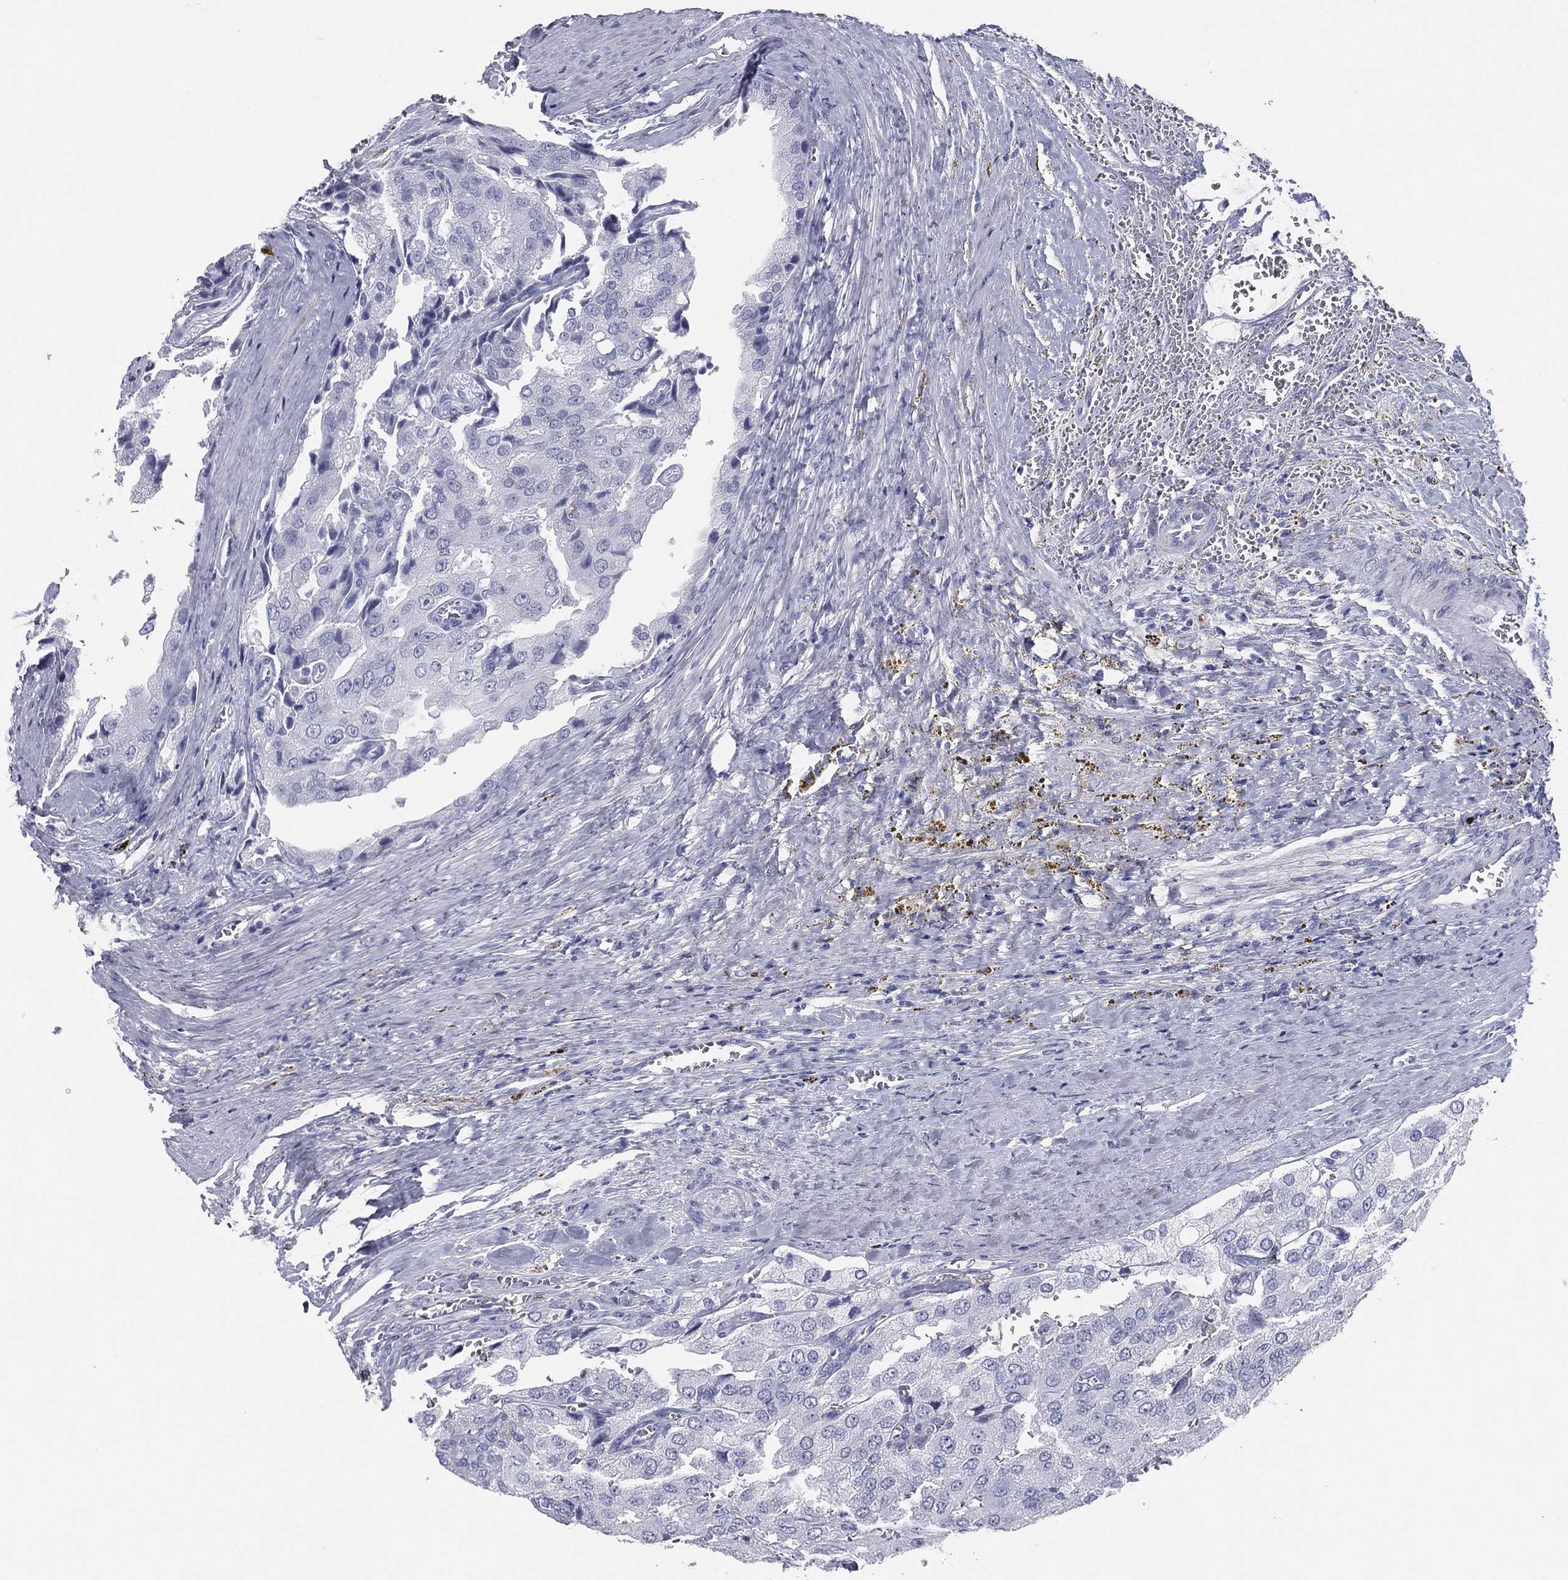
{"staining": {"intensity": "negative", "quantity": "none", "location": "none"}, "tissue": "prostate cancer", "cell_type": "Tumor cells", "image_type": "cancer", "snomed": [{"axis": "morphology", "description": "Adenocarcinoma, NOS"}, {"axis": "topography", "description": "Prostate and seminal vesicle, NOS"}, {"axis": "topography", "description": "Prostate"}], "caption": "Micrograph shows no protein expression in tumor cells of prostate cancer tissue. (Brightfield microscopy of DAB immunohistochemistry (IHC) at high magnification).", "gene": "HLA-DOA", "patient": {"sex": "male", "age": 67}}